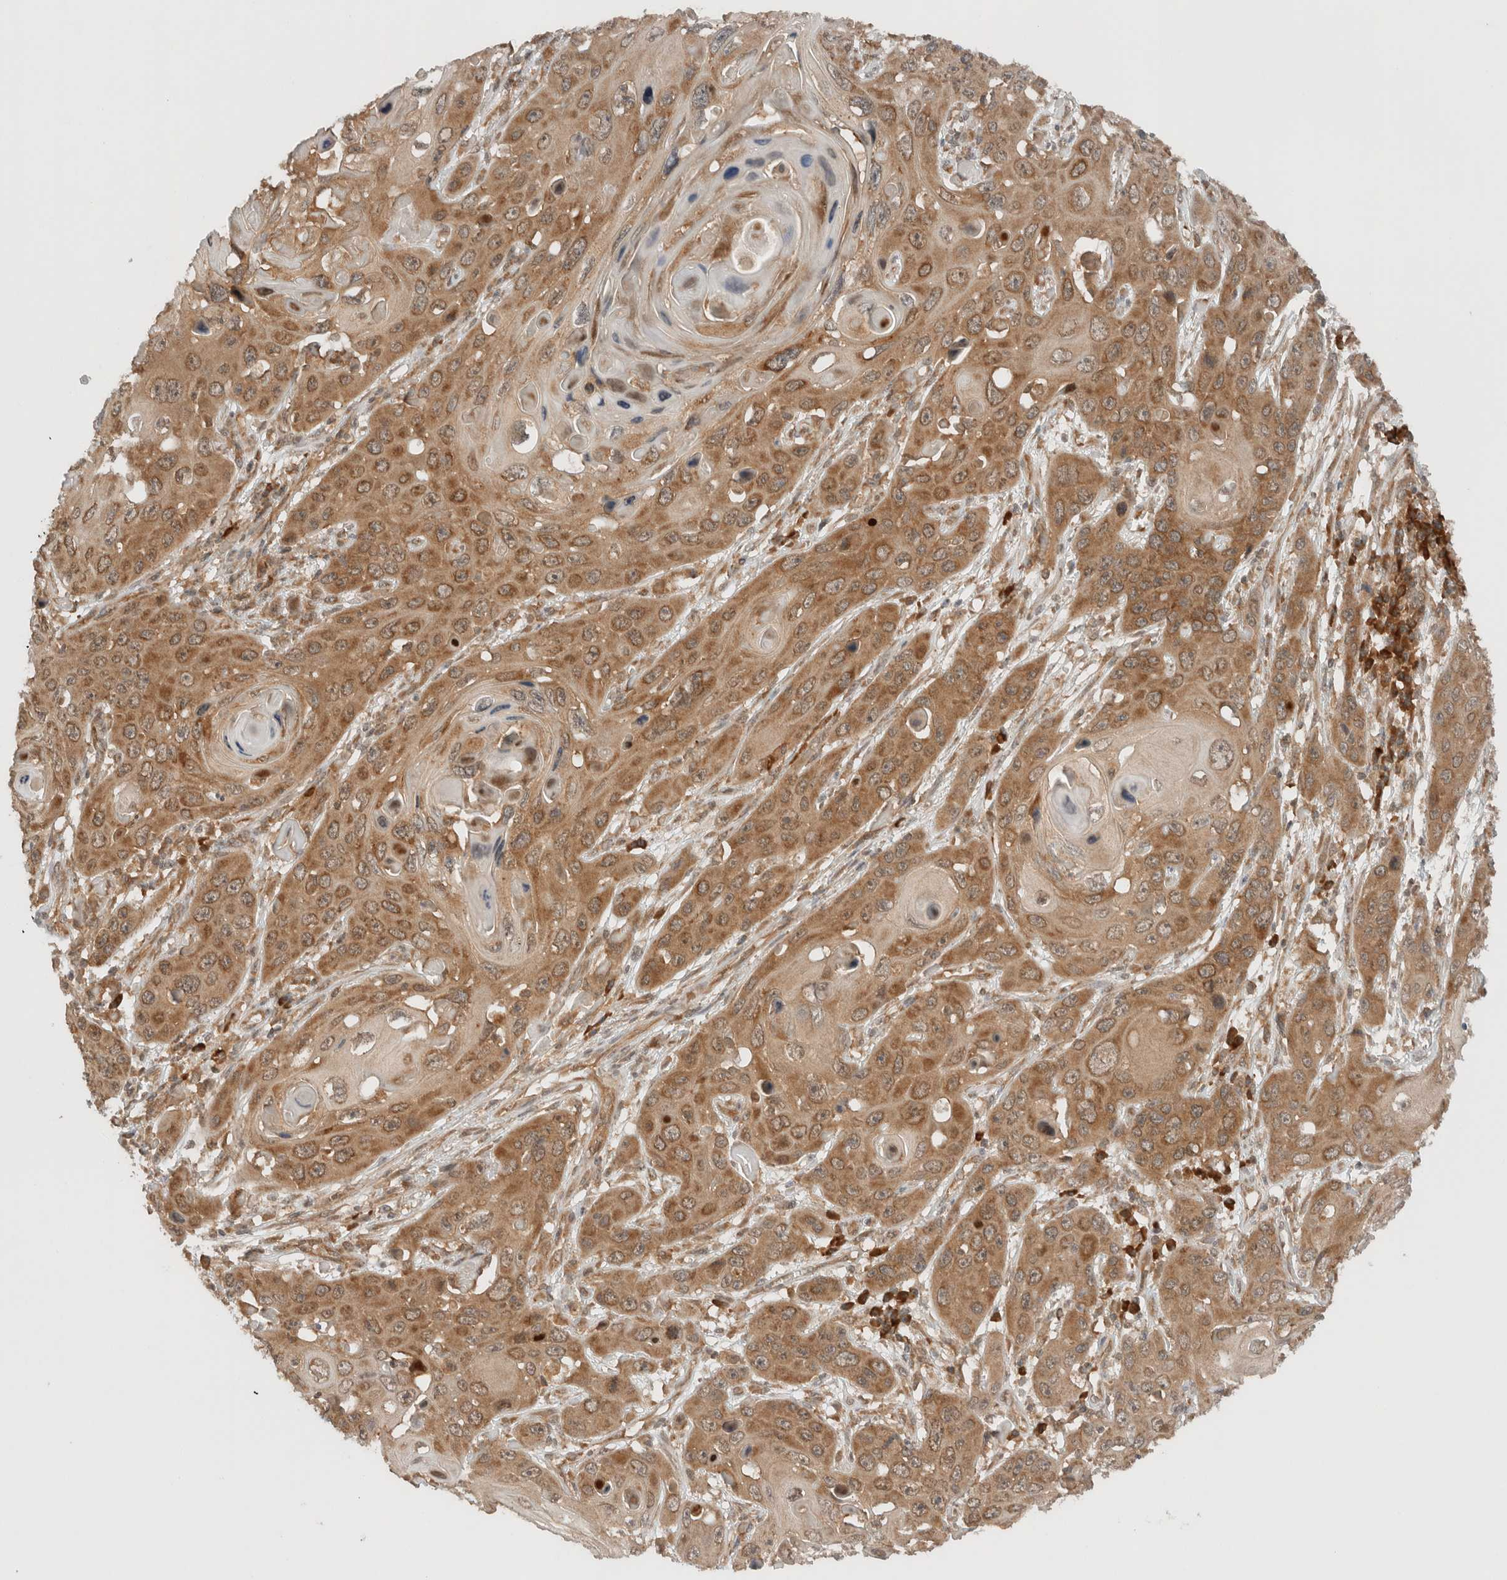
{"staining": {"intensity": "moderate", "quantity": ">75%", "location": "cytoplasmic/membranous"}, "tissue": "skin cancer", "cell_type": "Tumor cells", "image_type": "cancer", "snomed": [{"axis": "morphology", "description": "Squamous cell carcinoma, NOS"}, {"axis": "topography", "description": "Skin"}], "caption": "Immunohistochemical staining of squamous cell carcinoma (skin) demonstrates medium levels of moderate cytoplasmic/membranous protein positivity in about >75% of tumor cells.", "gene": "ARFGEF2", "patient": {"sex": "male", "age": 55}}